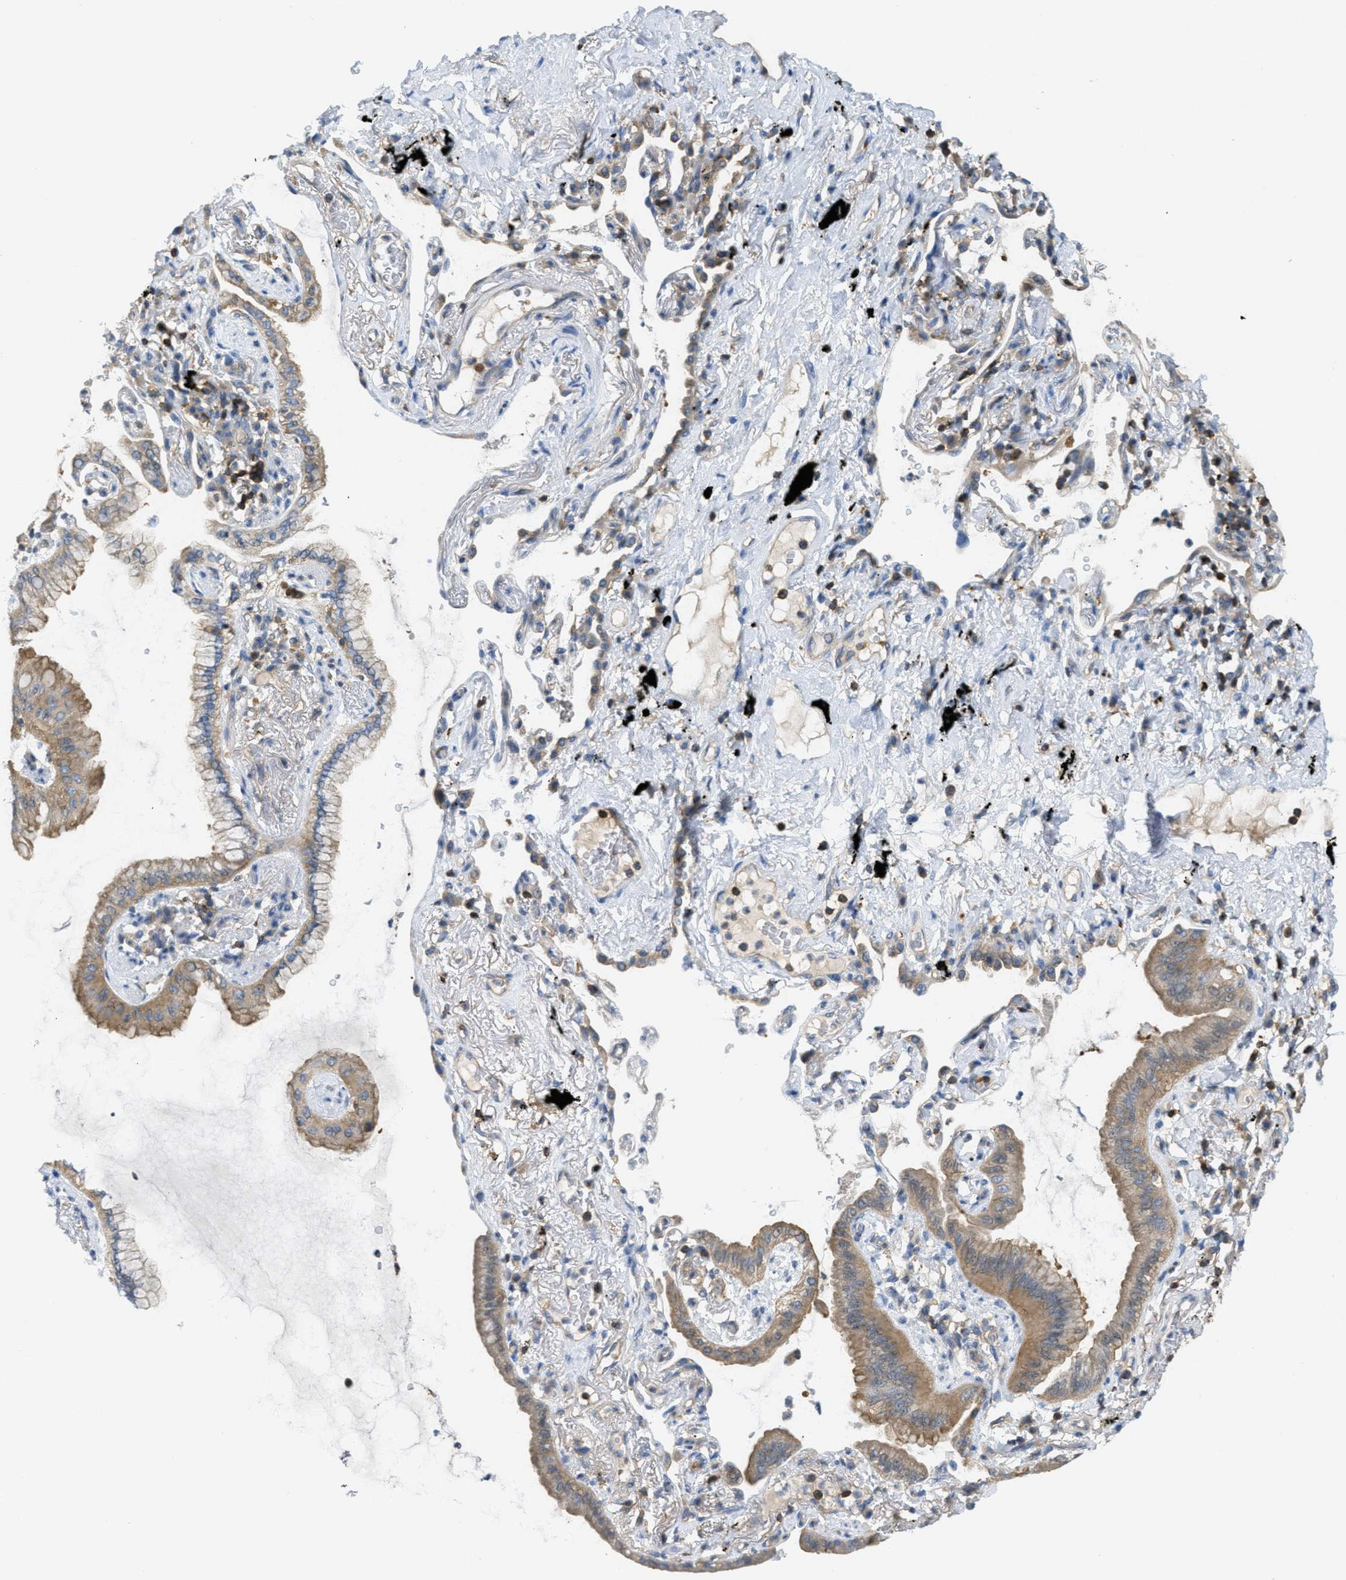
{"staining": {"intensity": "moderate", "quantity": "25%-75%", "location": "cytoplasmic/membranous"}, "tissue": "lung cancer", "cell_type": "Tumor cells", "image_type": "cancer", "snomed": [{"axis": "morphology", "description": "Normal tissue, NOS"}, {"axis": "morphology", "description": "Adenocarcinoma, NOS"}, {"axis": "topography", "description": "Bronchus"}, {"axis": "topography", "description": "Lung"}], "caption": "Moderate cytoplasmic/membranous expression is seen in about 25%-75% of tumor cells in lung cancer.", "gene": "GRIK2", "patient": {"sex": "female", "age": 70}}